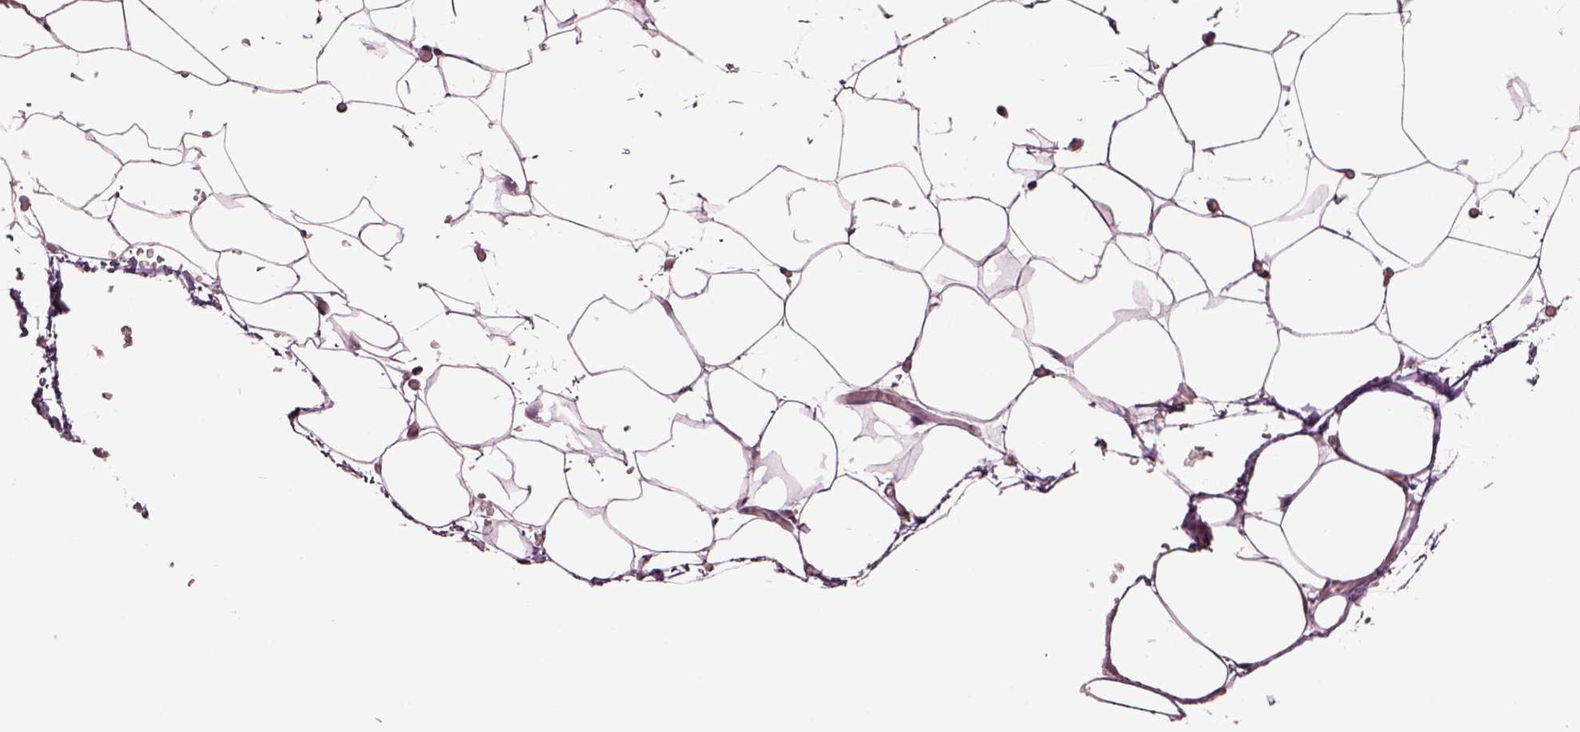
{"staining": {"intensity": "negative", "quantity": "none", "location": "none"}, "tissue": "adipose tissue", "cell_type": "Adipocytes", "image_type": "normal", "snomed": [{"axis": "morphology", "description": "Normal tissue, NOS"}, {"axis": "topography", "description": "Adipose tissue"}], "caption": "IHC of benign adipose tissue displays no staining in adipocytes.", "gene": "GRM4", "patient": {"sex": "male", "age": 57}}